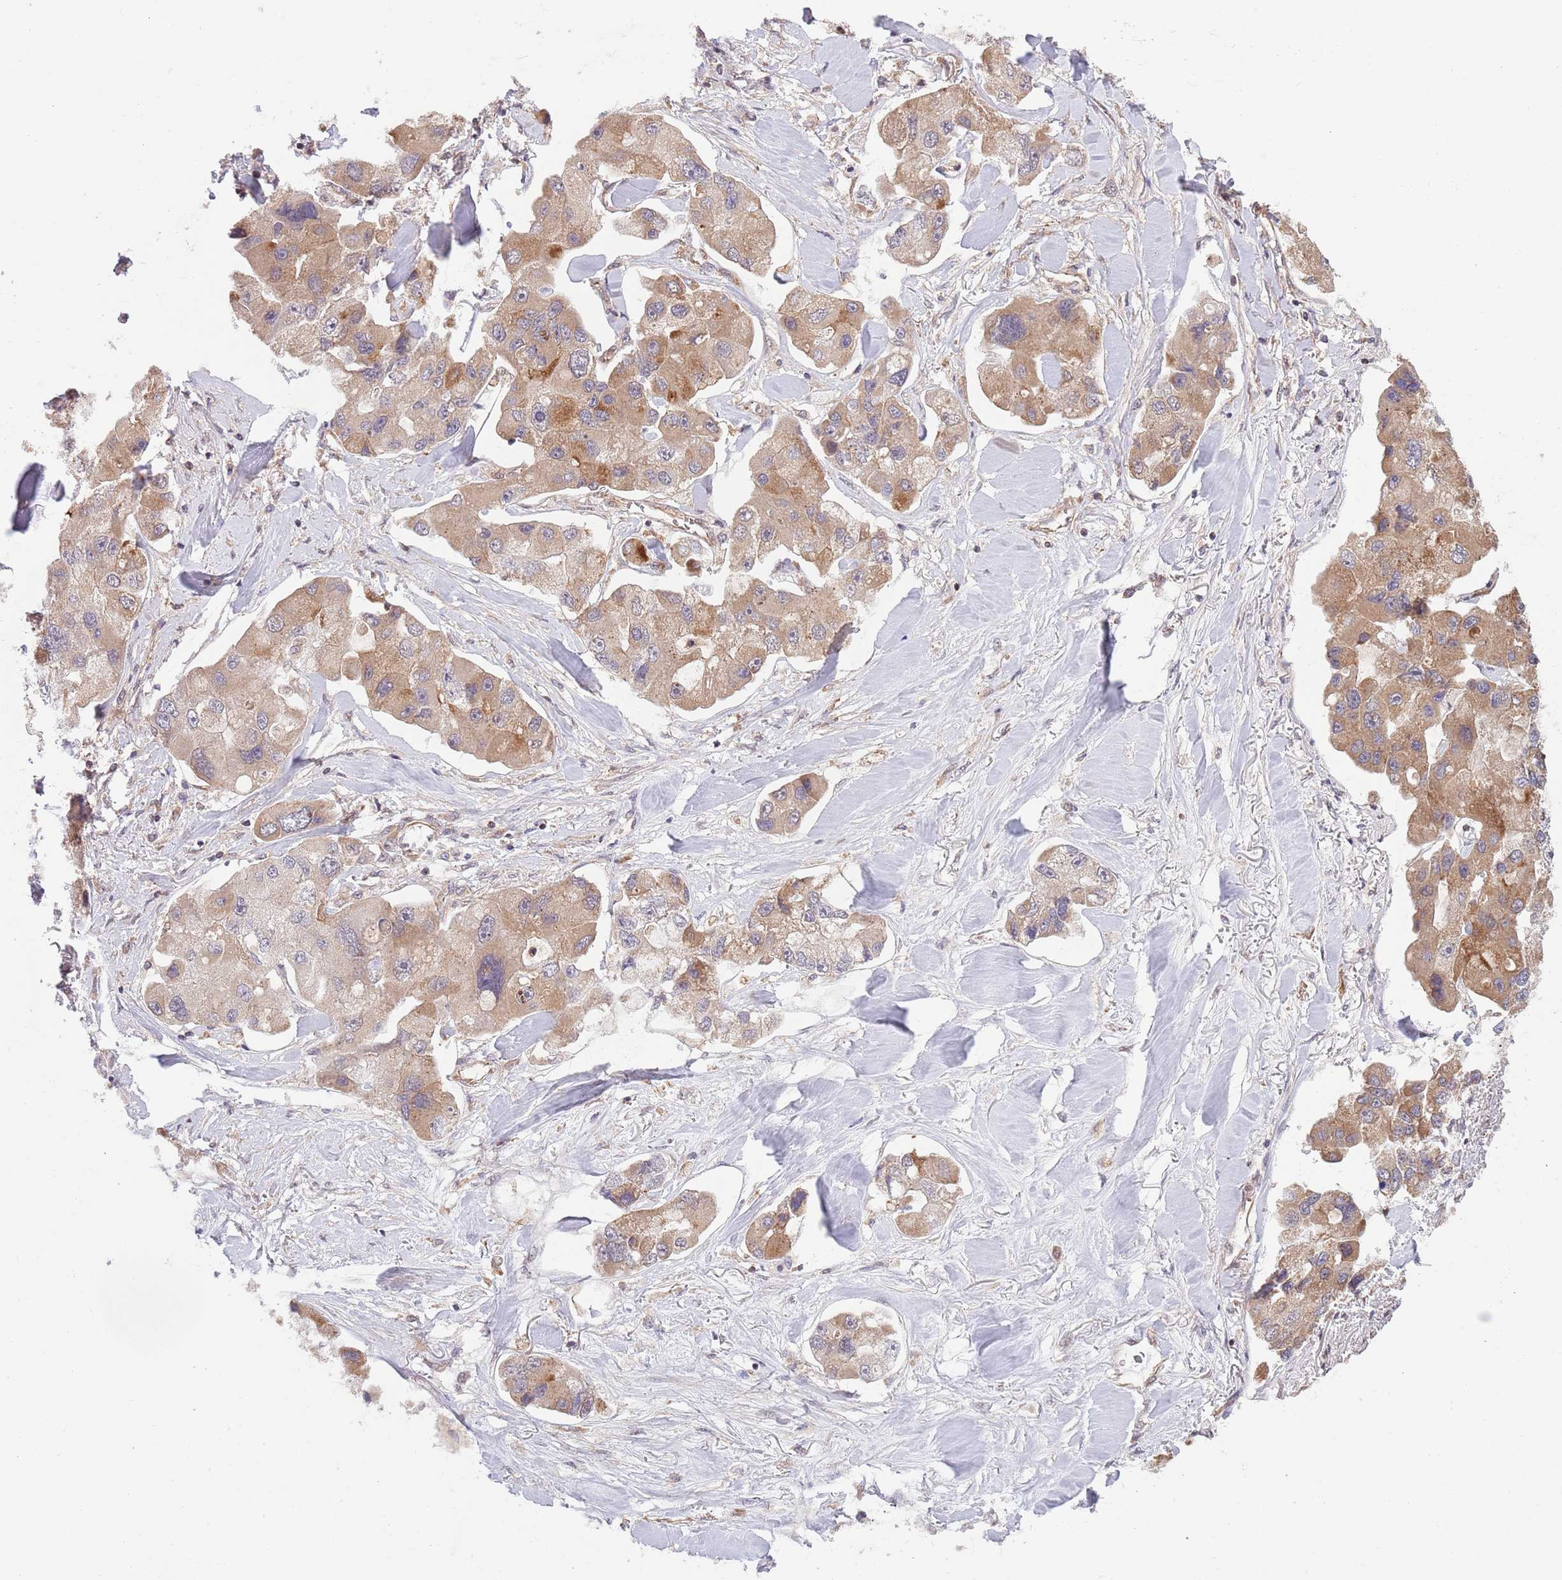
{"staining": {"intensity": "moderate", "quantity": ">75%", "location": "cytoplasmic/membranous"}, "tissue": "lung cancer", "cell_type": "Tumor cells", "image_type": "cancer", "snomed": [{"axis": "morphology", "description": "Adenocarcinoma, NOS"}, {"axis": "topography", "description": "Lung"}], "caption": "Lung cancer (adenocarcinoma) stained with a brown dye displays moderate cytoplasmic/membranous positive staining in approximately >75% of tumor cells.", "gene": "CHD9", "patient": {"sex": "female", "age": 54}}